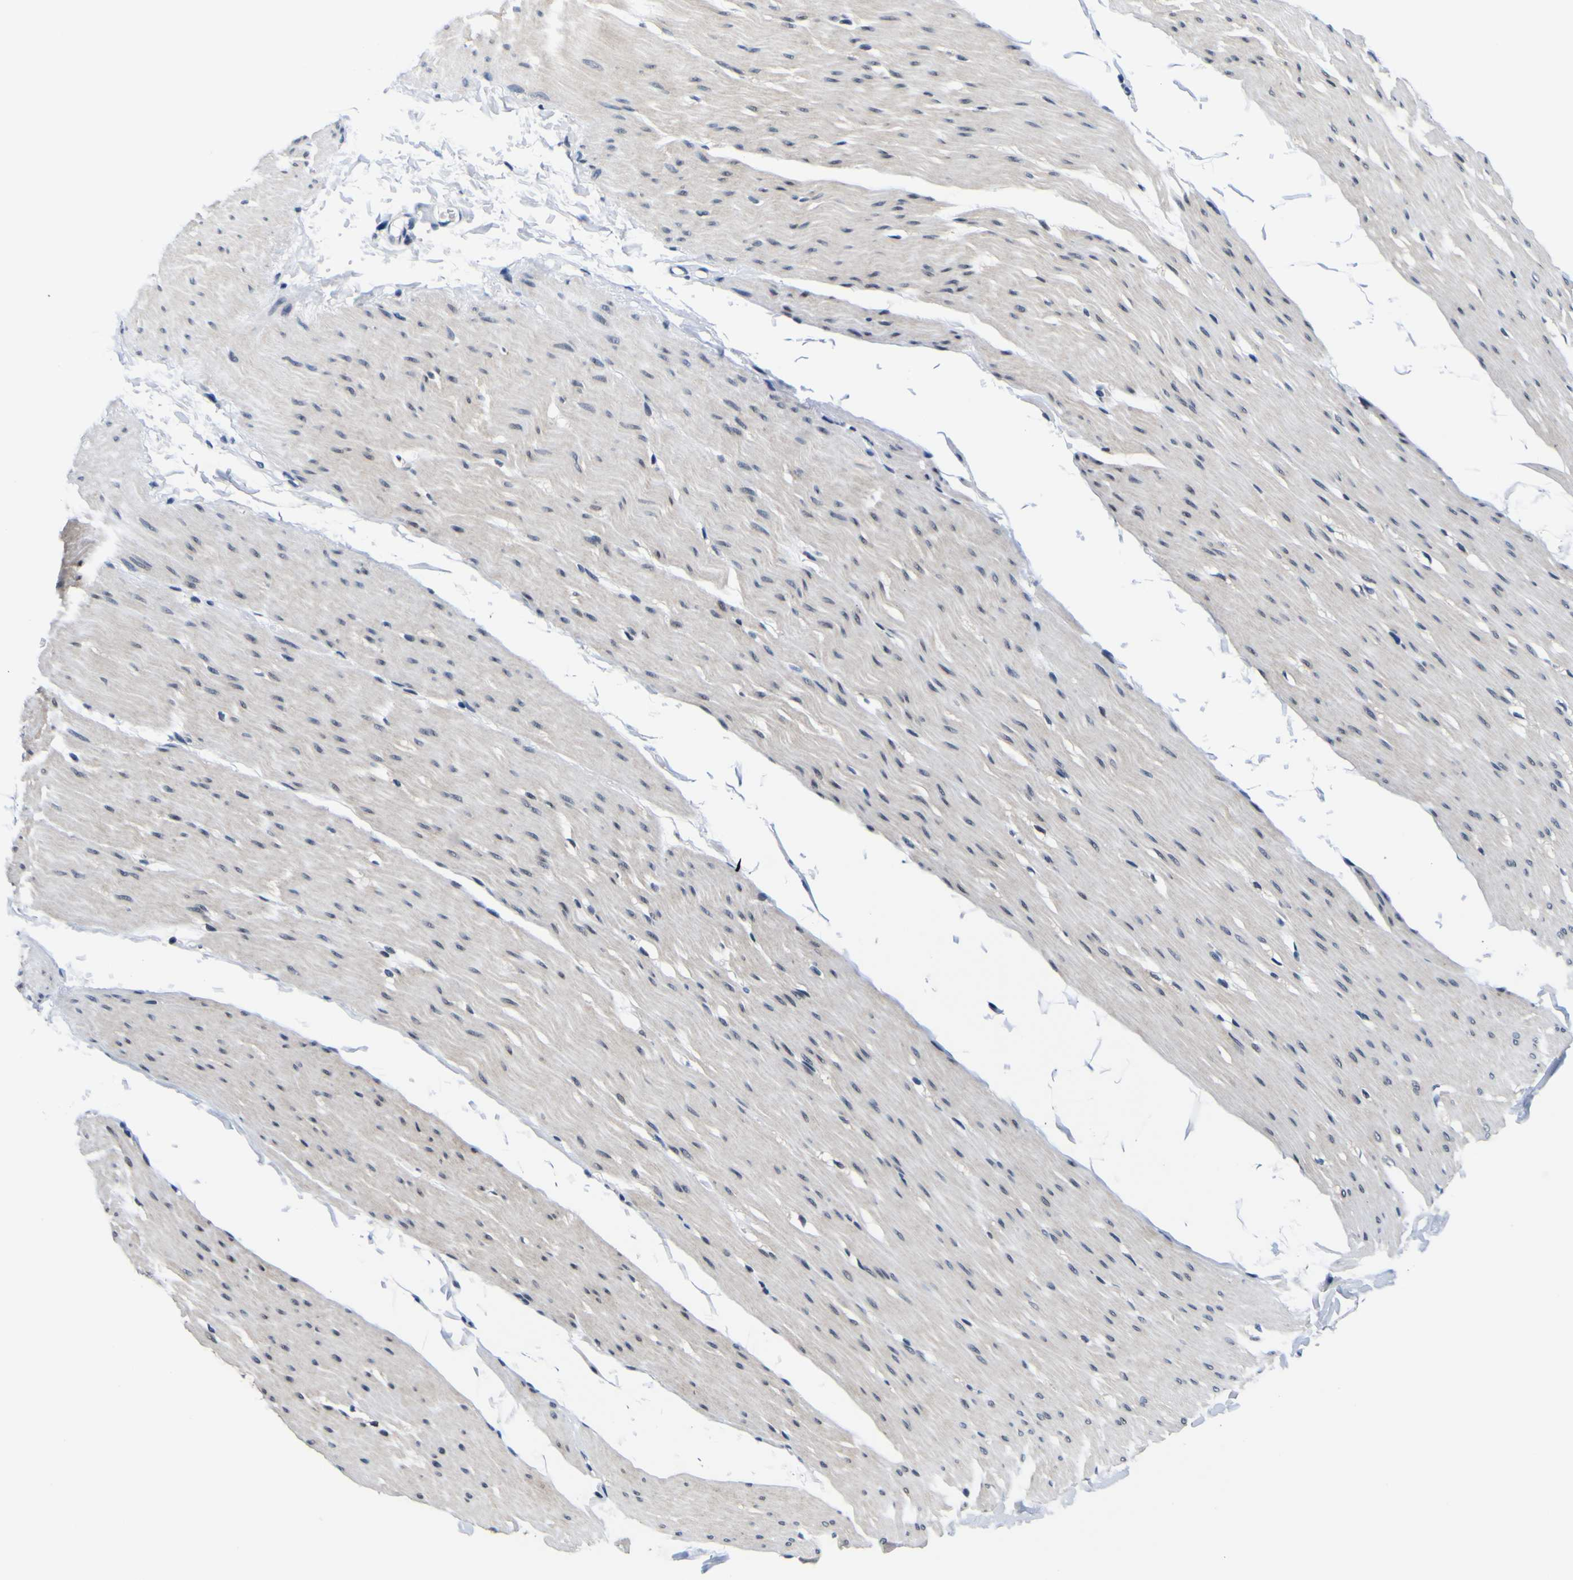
{"staining": {"intensity": "negative", "quantity": "none", "location": "none"}, "tissue": "smooth muscle", "cell_type": "Smooth muscle cells", "image_type": "normal", "snomed": [{"axis": "morphology", "description": "Normal tissue, NOS"}, {"axis": "topography", "description": "Smooth muscle"}, {"axis": "topography", "description": "Colon"}], "caption": "The photomicrograph displays no staining of smooth muscle cells in unremarkable smooth muscle. (Stains: DAB immunohistochemistry (IHC) with hematoxylin counter stain, Microscopy: brightfield microscopy at high magnification).", "gene": "CUL4B", "patient": {"sex": "male", "age": 67}}